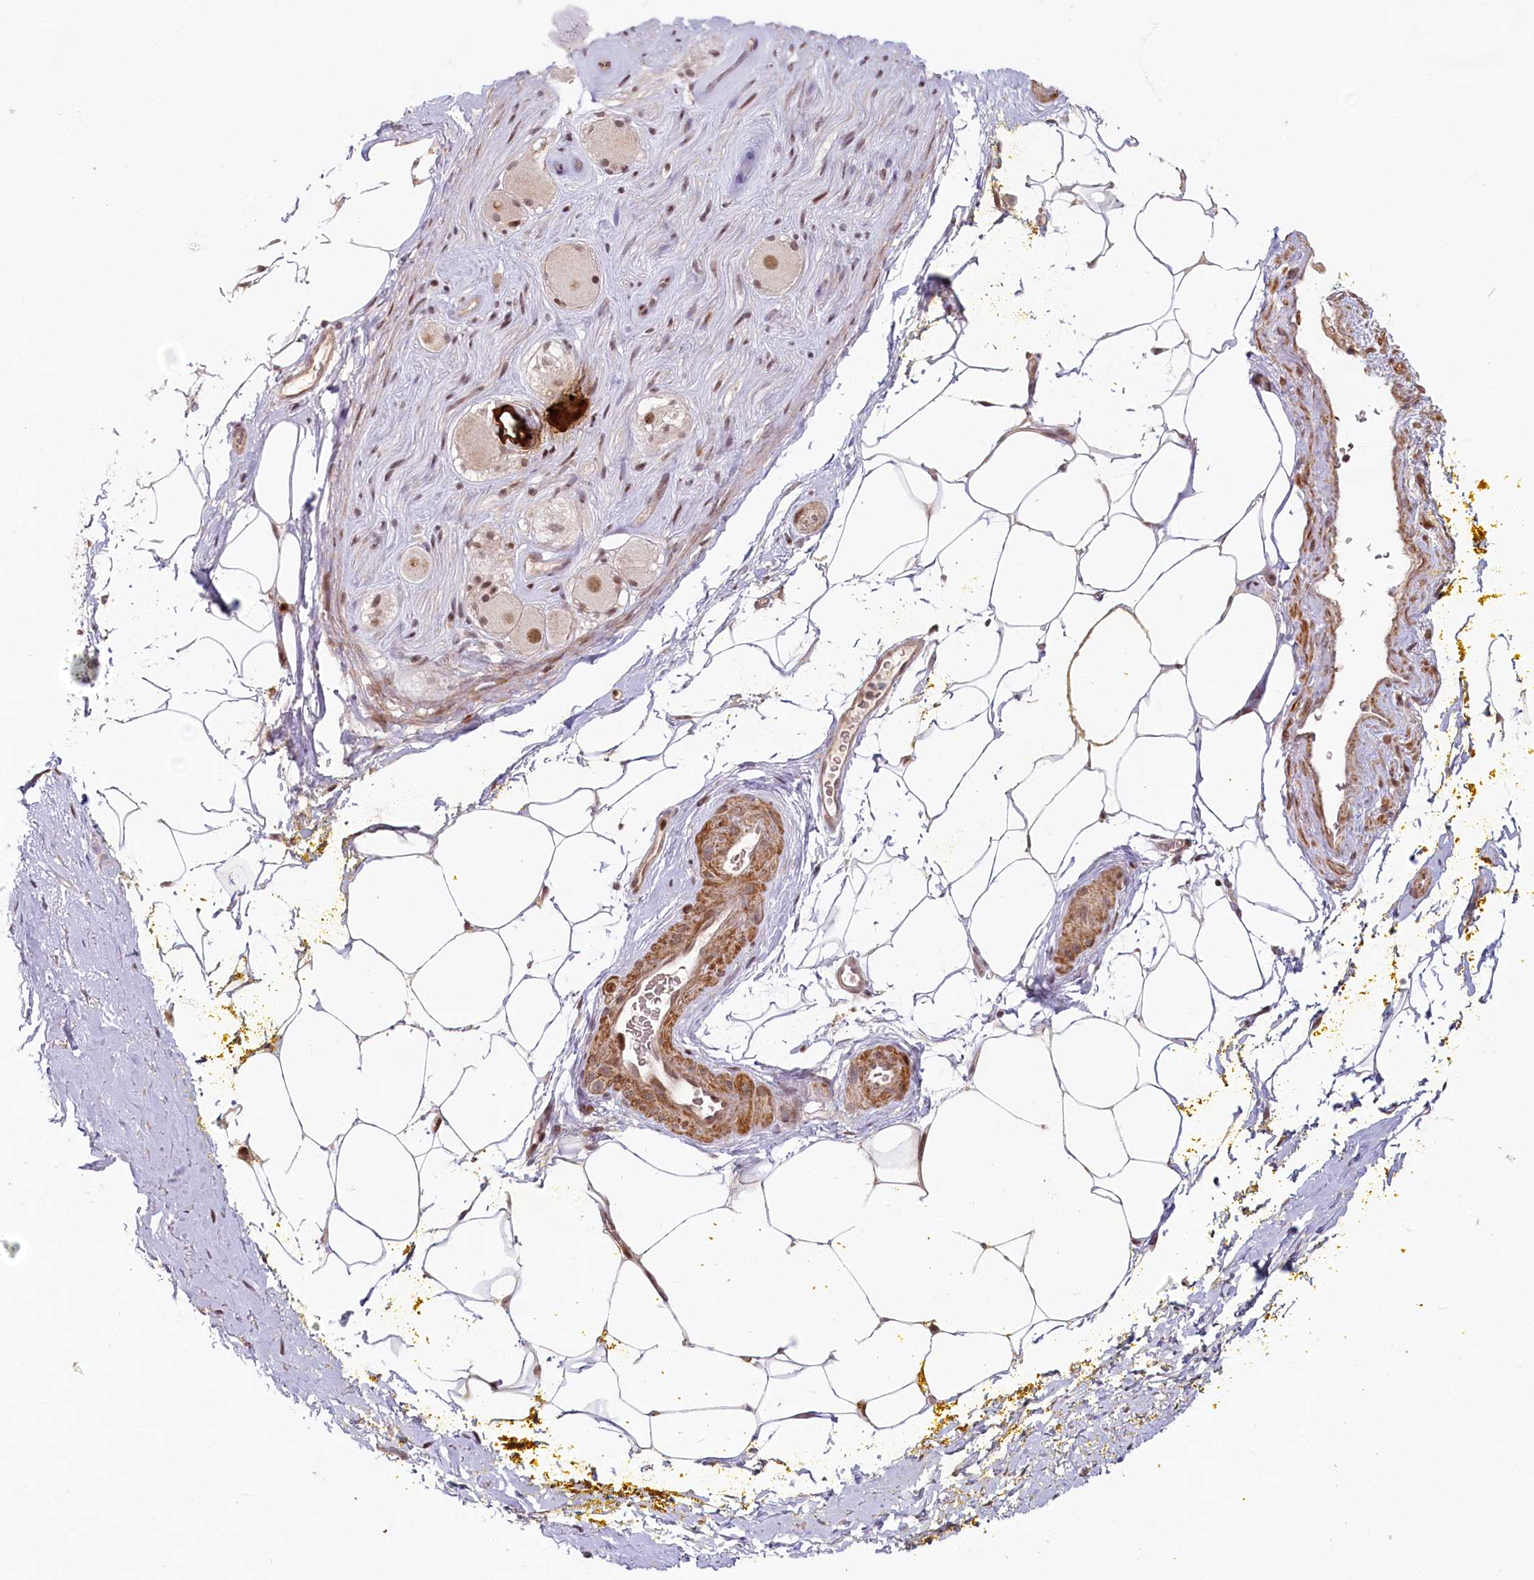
{"staining": {"intensity": "moderate", "quantity": "<25%", "location": "nuclear"}, "tissue": "adipose tissue", "cell_type": "Adipocytes", "image_type": "normal", "snomed": [{"axis": "morphology", "description": "Normal tissue, NOS"}, {"axis": "morphology", "description": "Adenocarcinoma, Low grade"}, {"axis": "topography", "description": "Prostate"}, {"axis": "topography", "description": "Peripheral nerve tissue"}], "caption": "Immunohistochemistry (IHC) (DAB) staining of unremarkable adipose tissue demonstrates moderate nuclear protein staining in approximately <25% of adipocytes. The protein of interest is stained brown, and the nuclei are stained in blue (DAB (3,3'-diaminobenzidine) IHC with brightfield microscopy, high magnification).", "gene": "FAM204A", "patient": {"sex": "male", "age": 63}}